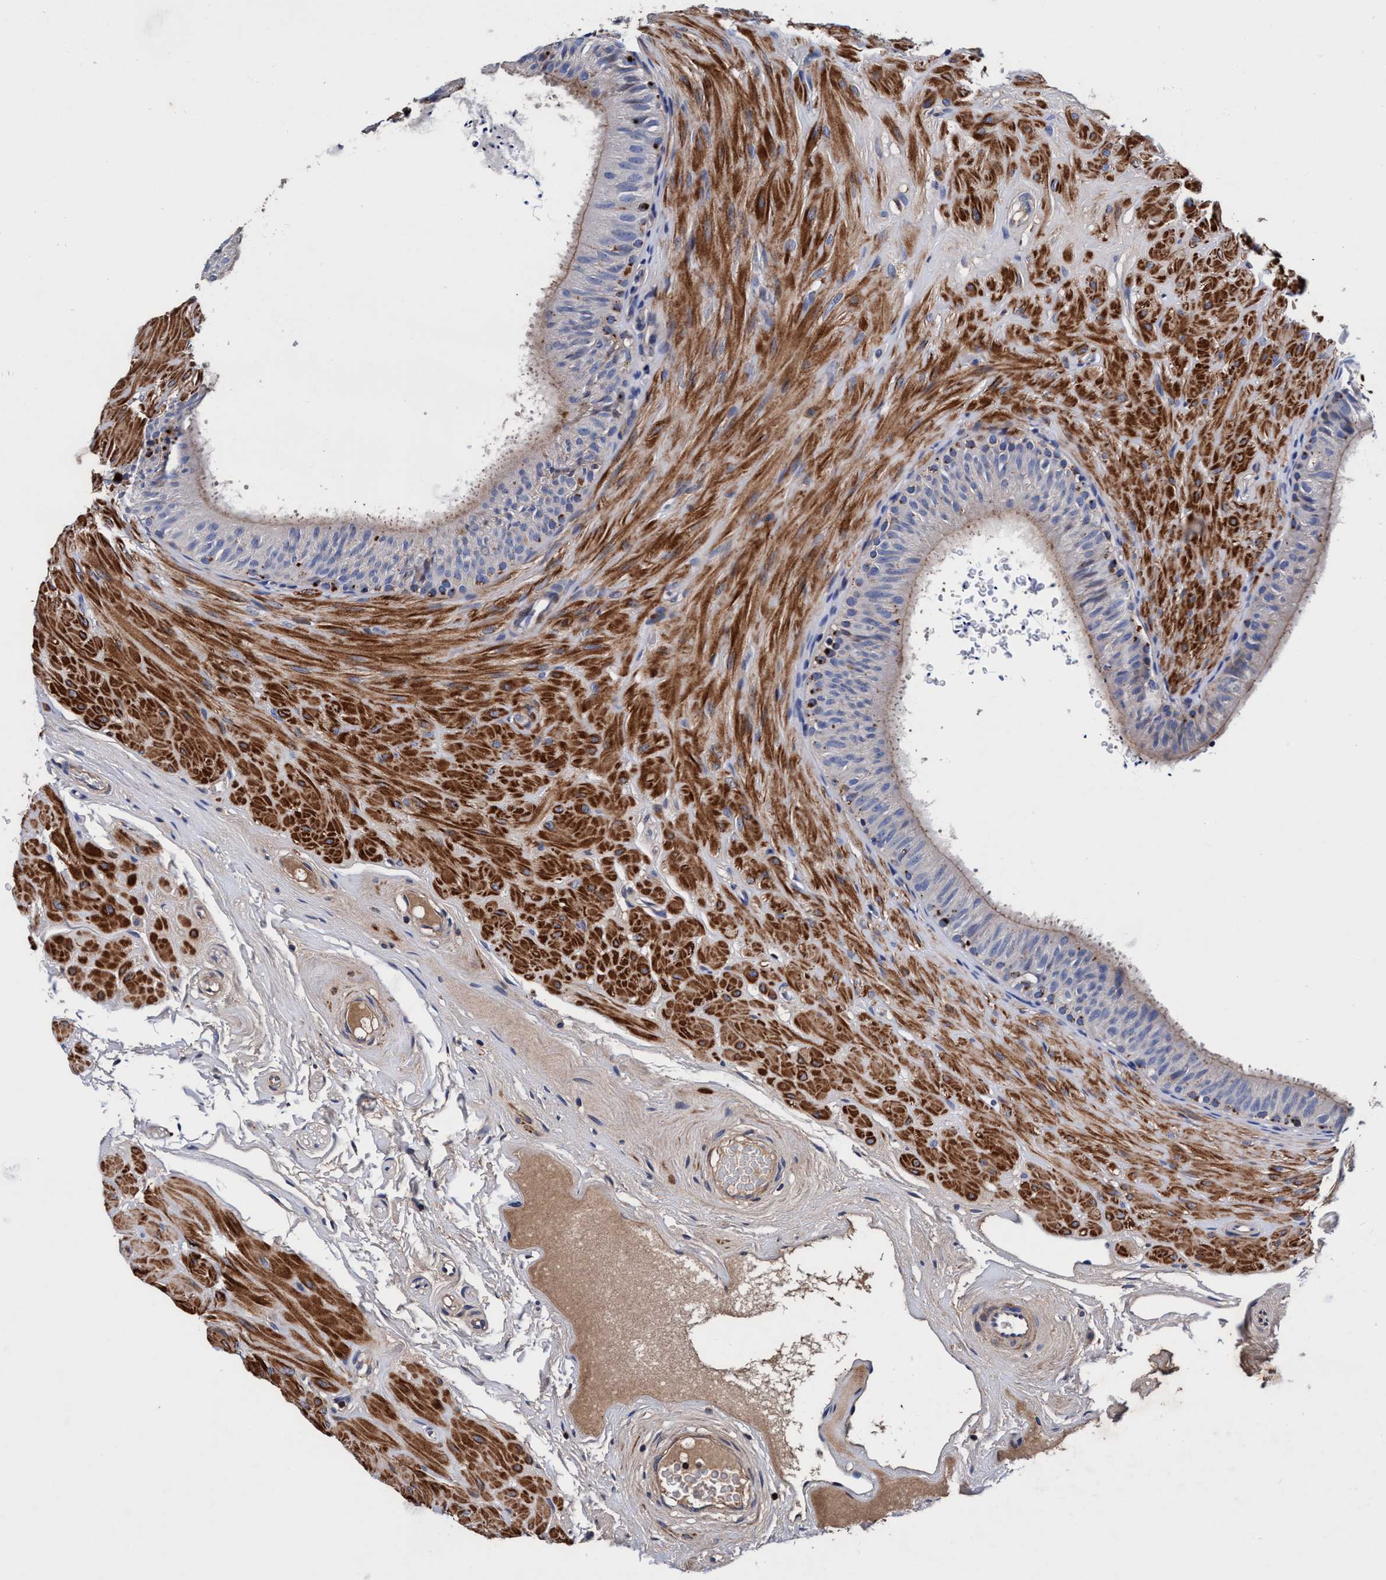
{"staining": {"intensity": "weak", "quantity": "<25%", "location": "cytoplasmic/membranous"}, "tissue": "epididymis", "cell_type": "Glandular cells", "image_type": "normal", "snomed": [{"axis": "morphology", "description": "Normal tissue, NOS"}, {"axis": "topography", "description": "Epididymis"}], "caption": "An immunohistochemistry (IHC) histopathology image of normal epididymis is shown. There is no staining in glandular cells of epididymis.", "gene": "RNF208", "patient": {"sex": "male", "age": 34}}